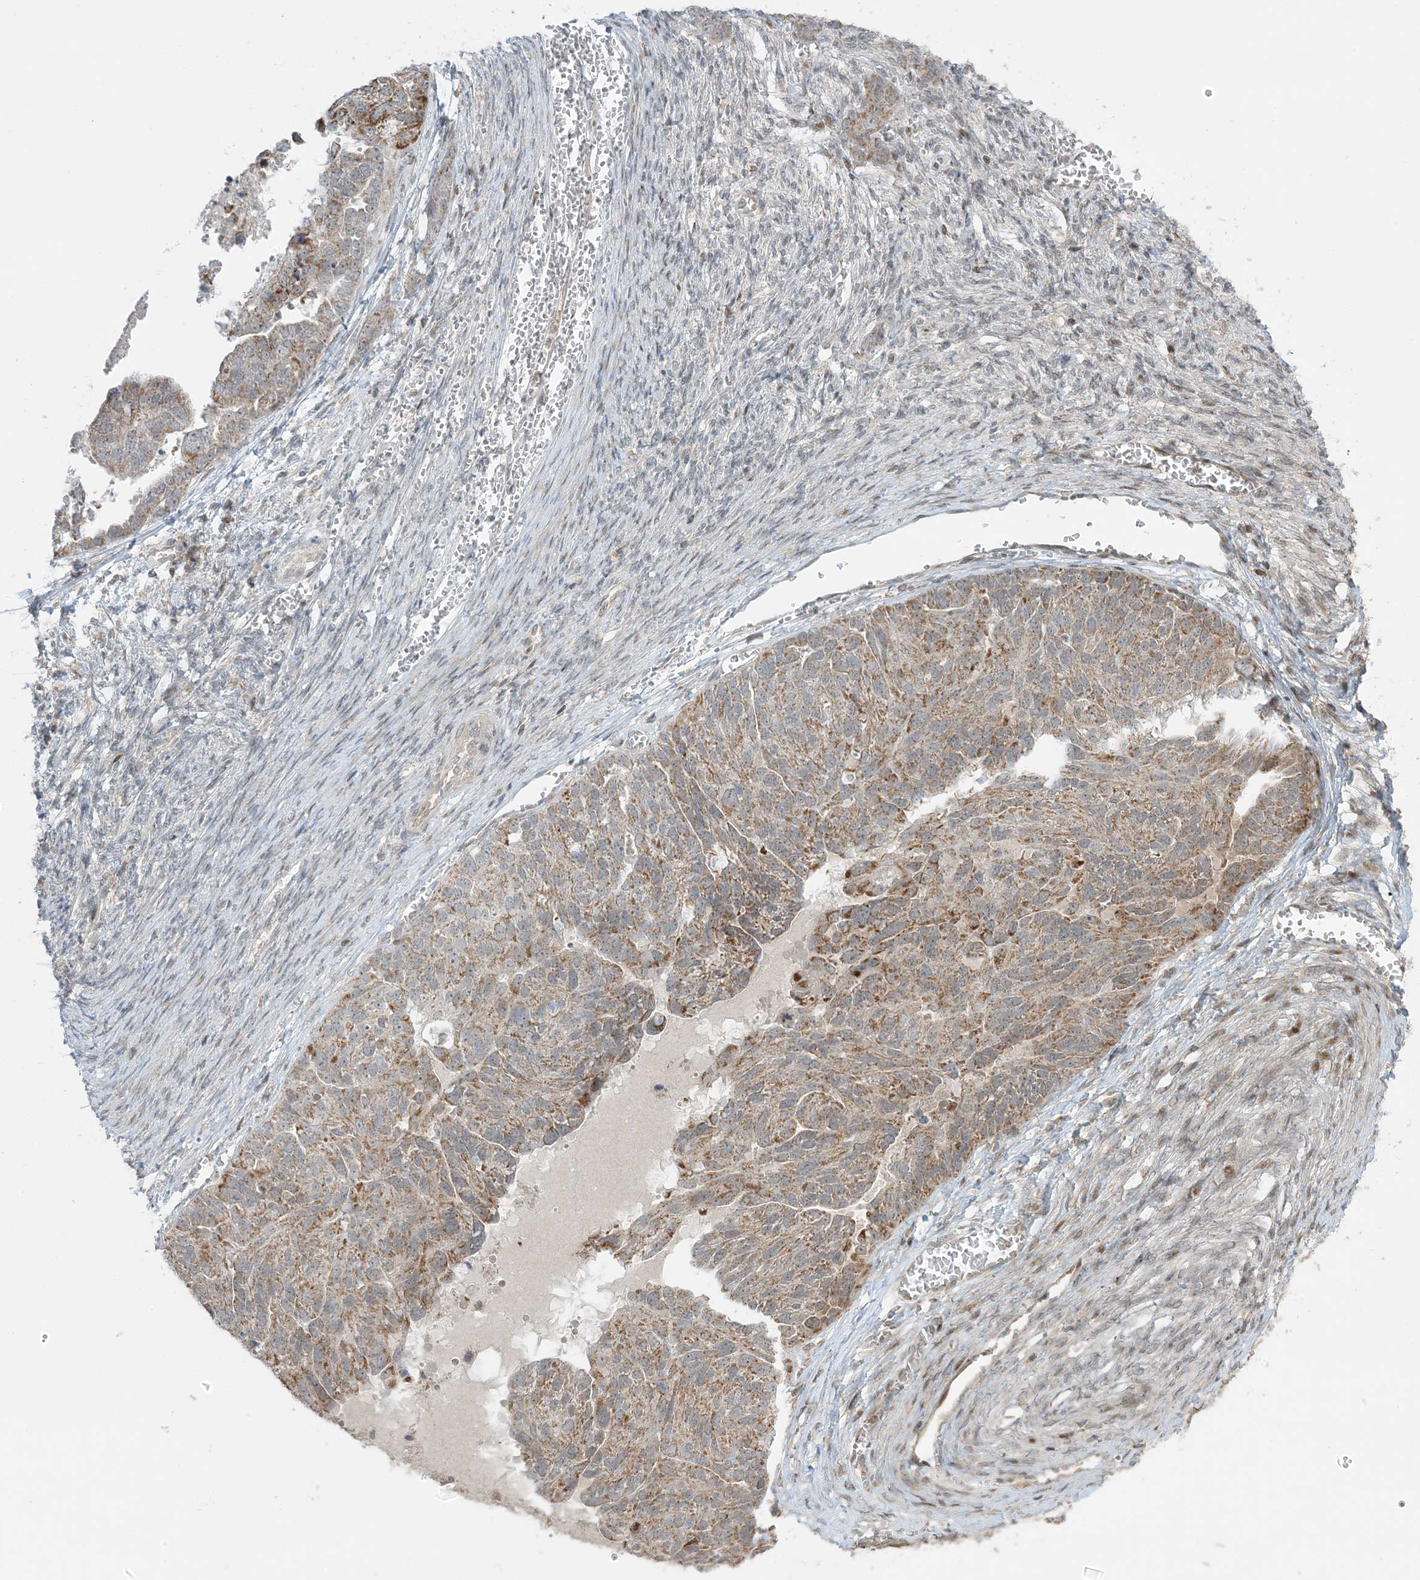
{"staining": {"intensity": "moderate", "quantity": ">75%", "location": "cytoplasmic/membranous"}, "tissue": "ovarian cancer", "cell_type": "Tumor cells", "image_type": "cancer", "snomed": [{"axis": "morphology", "description": "Cystadenocarcinoma, serous, NOS"}, {"axis": "topography", "description": "Ovary"}], "caption": "Immunohistochemical staining of human serous cystadenocarcinoma (ovarian) reveals medium levels of moderate cytoplasmic/membranous protein staining in approximately >75% of tumor cells.", "gene": "PHLDB2", "patient": {"sex": "female", "age": 44}}